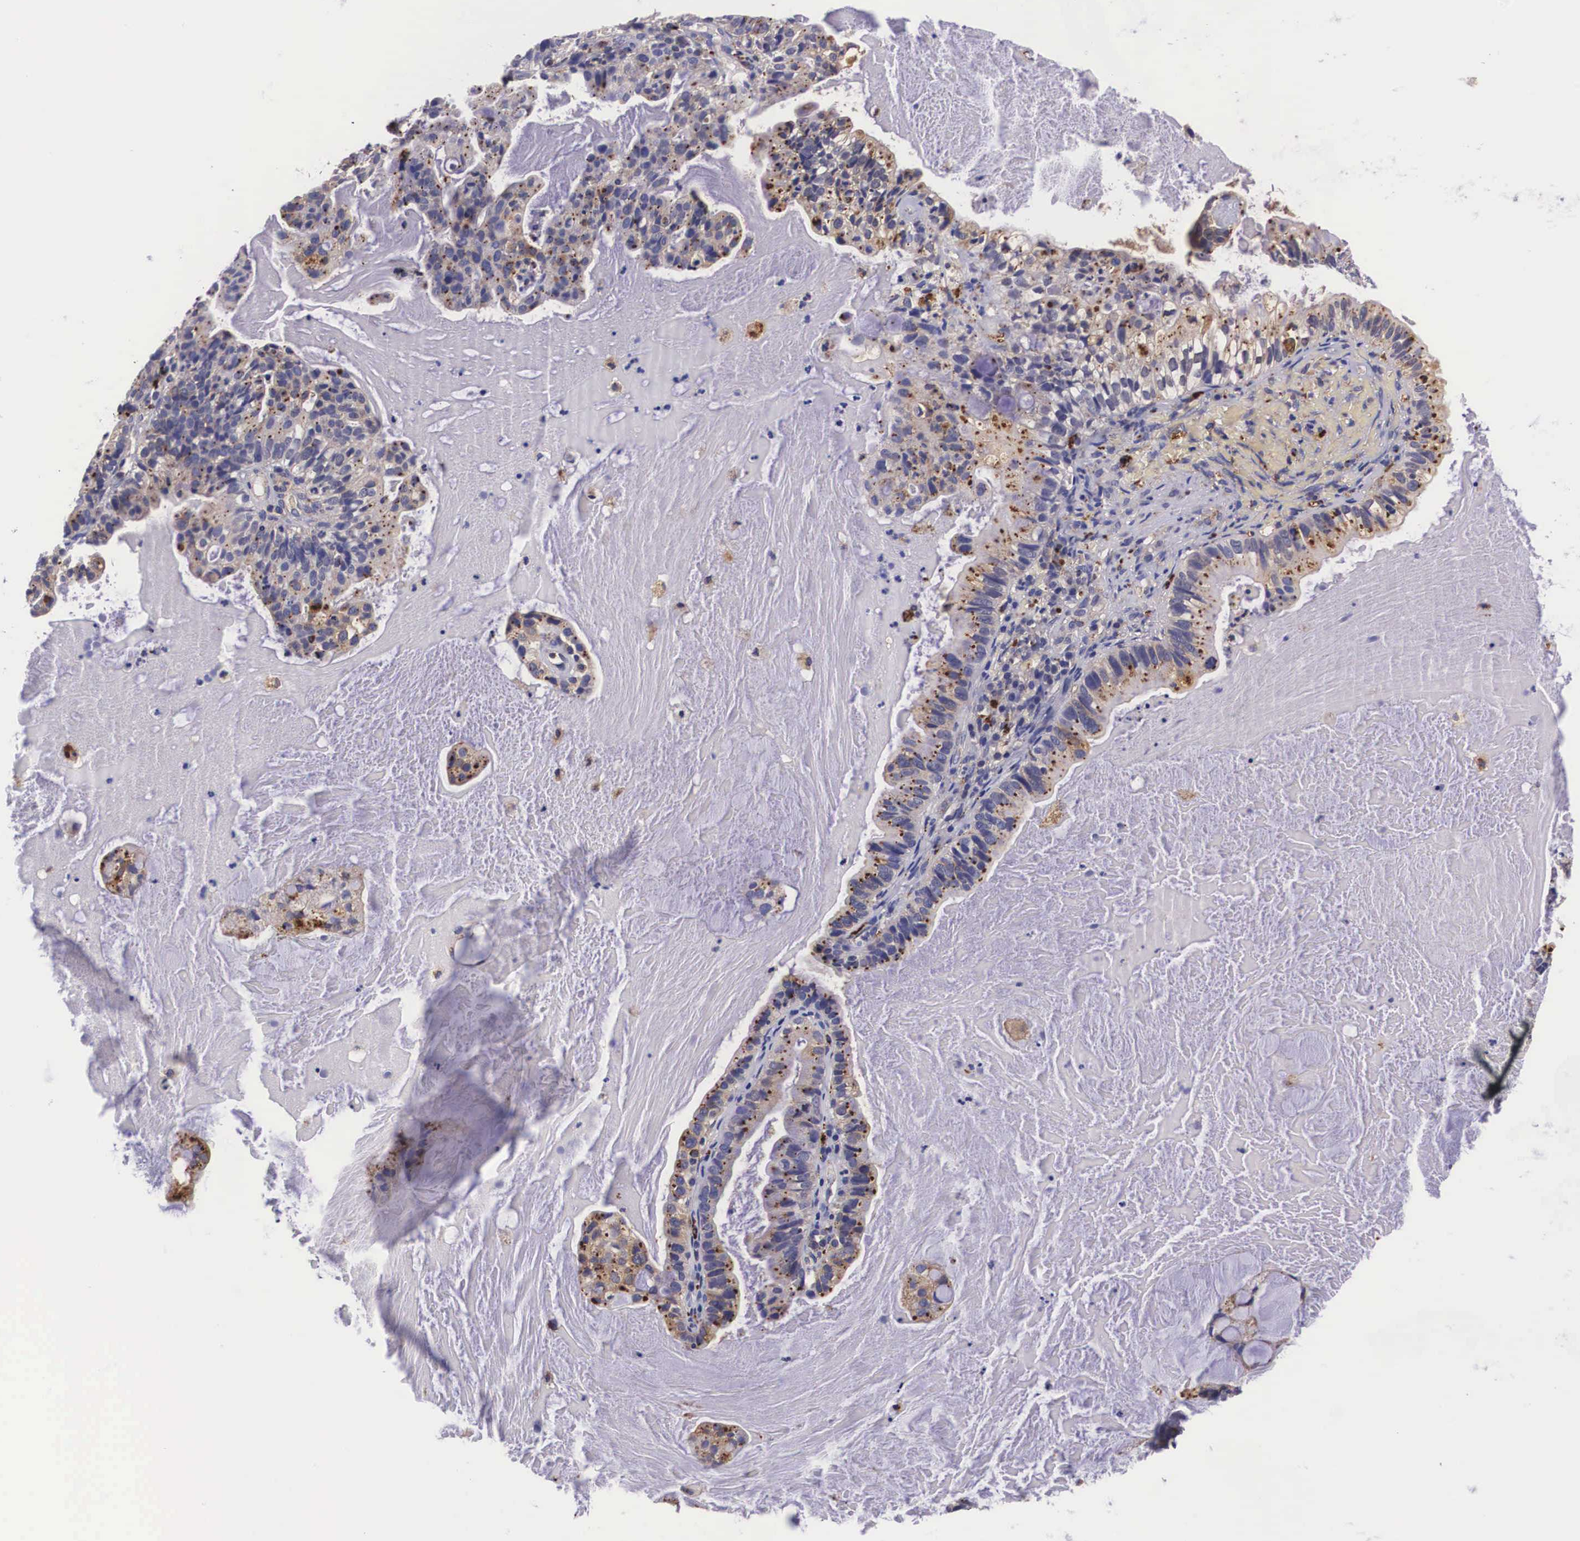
{"staining": {"intensity": "weak", "quantity": ">75%", "location": "cytoplasmic/membranous"}, "tissue": "cervical cancer", "cell_type": "Tumor cells", "image_type": "cancer", "snomed": [{"axis": "morphology", "description": "Adenocarcinoma, NOS"}, {"axis": "topography", "description": "Cervix"}], "caption": "Brown immunohistochemical staining in human cervical cancer reveals weak cytoplasmic/membranous expression in about >75% of tumor cells. The staining is performed using DAB (3,3'-diaminobenzidine) brown chromogen to label protein expression. The nuclei are counter-stained blue using hematoxylin.", "gene": "NAGA", "patient": {"sex": "female", "age": 41}}